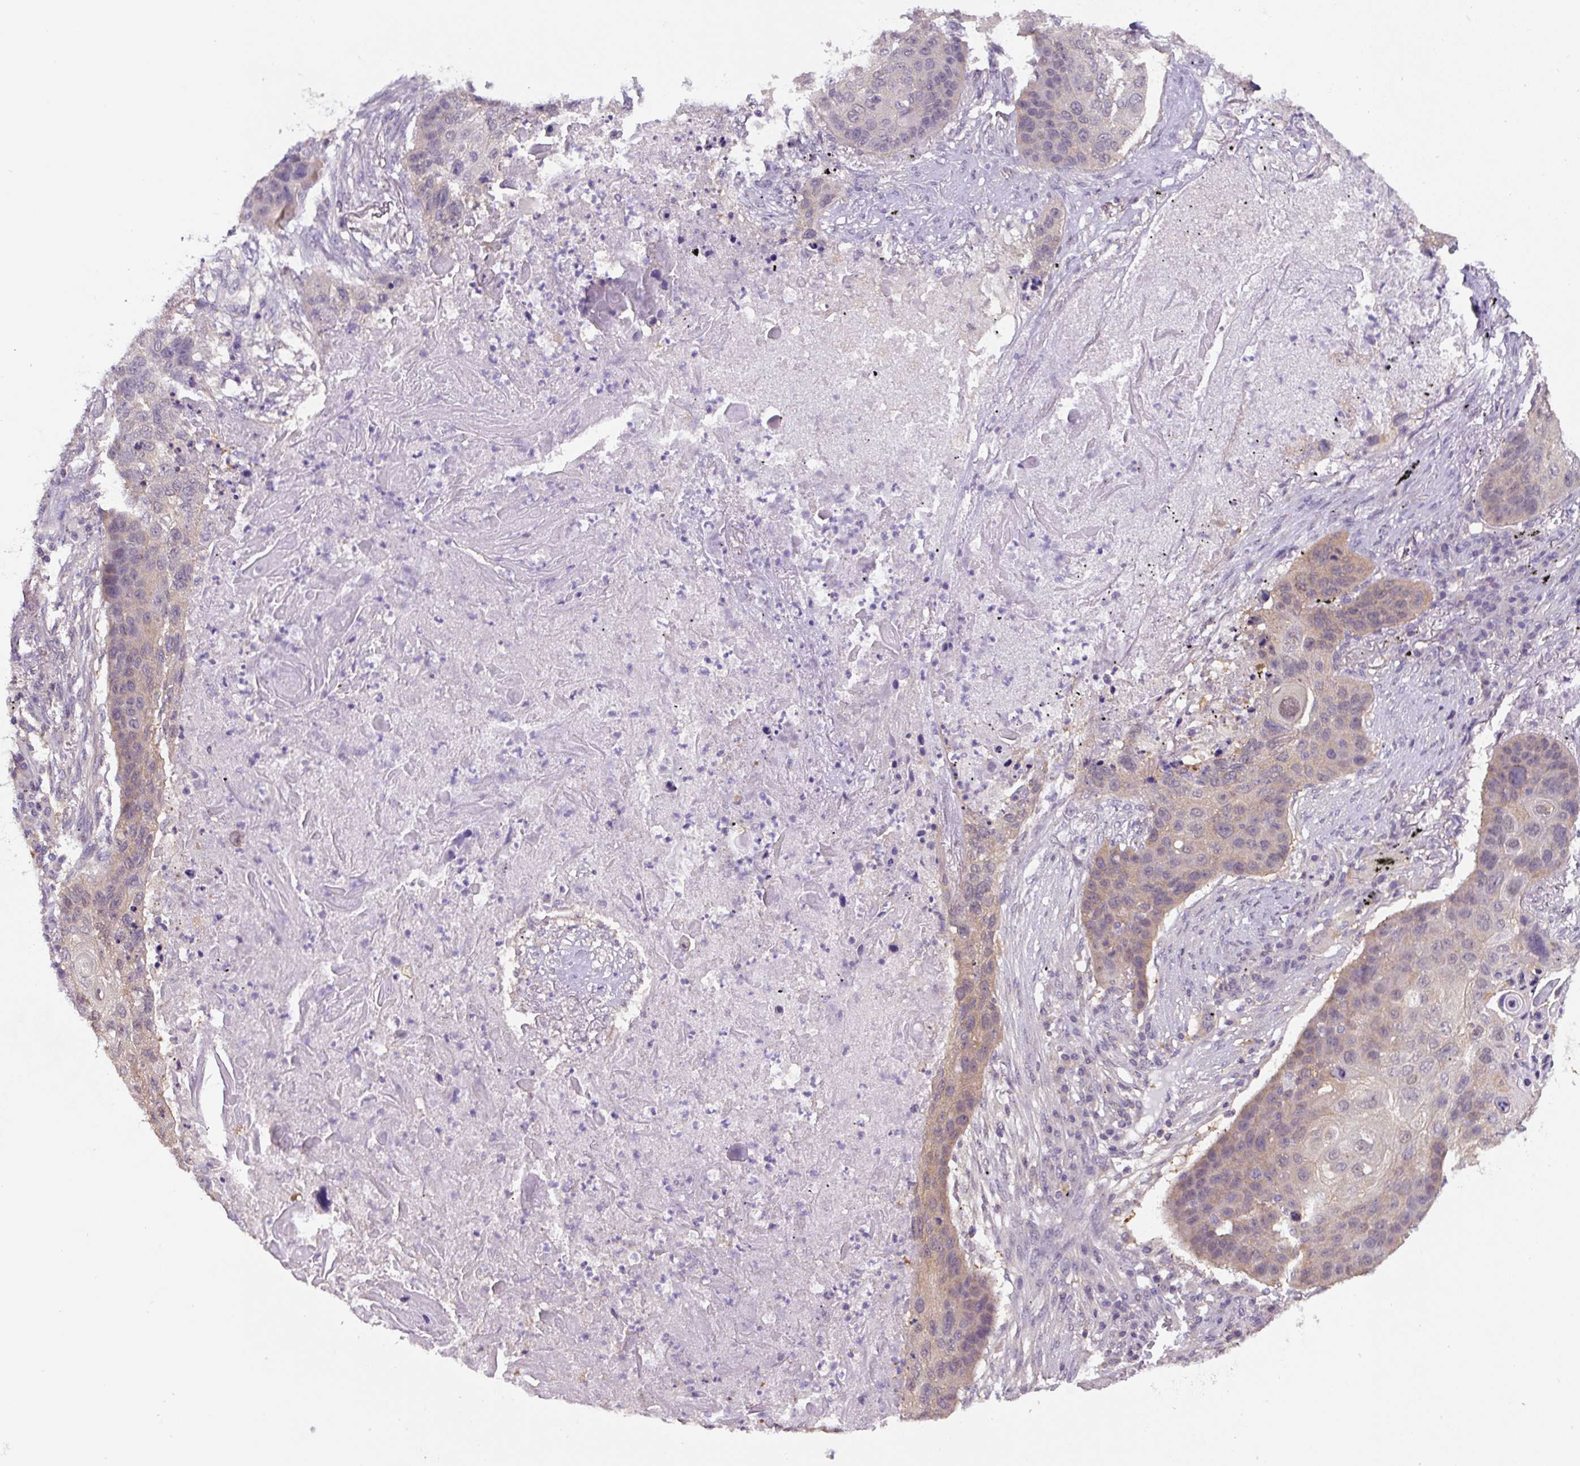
{"staining": {"intensity": "weak", "quantity": "25%-75%", "location": "cytoplasmic/membranous"}, "tissue": "lung cancer", "cell_type": "Tumor cells", "image_type": "cancer", "snomed": [{"axis": "morphology", "description": "Squamous cell carcinoma, NOS"}, {"axis": "topography", "description": "Lung"}], "caption": "A brown stain highlights weak cytoplasmic/membranous expression of a protein in human lung cancer (squamous cell carcinoma) tumor cells.", "gene": "ST13", "patient": {"sex": "female", "age": 63}}